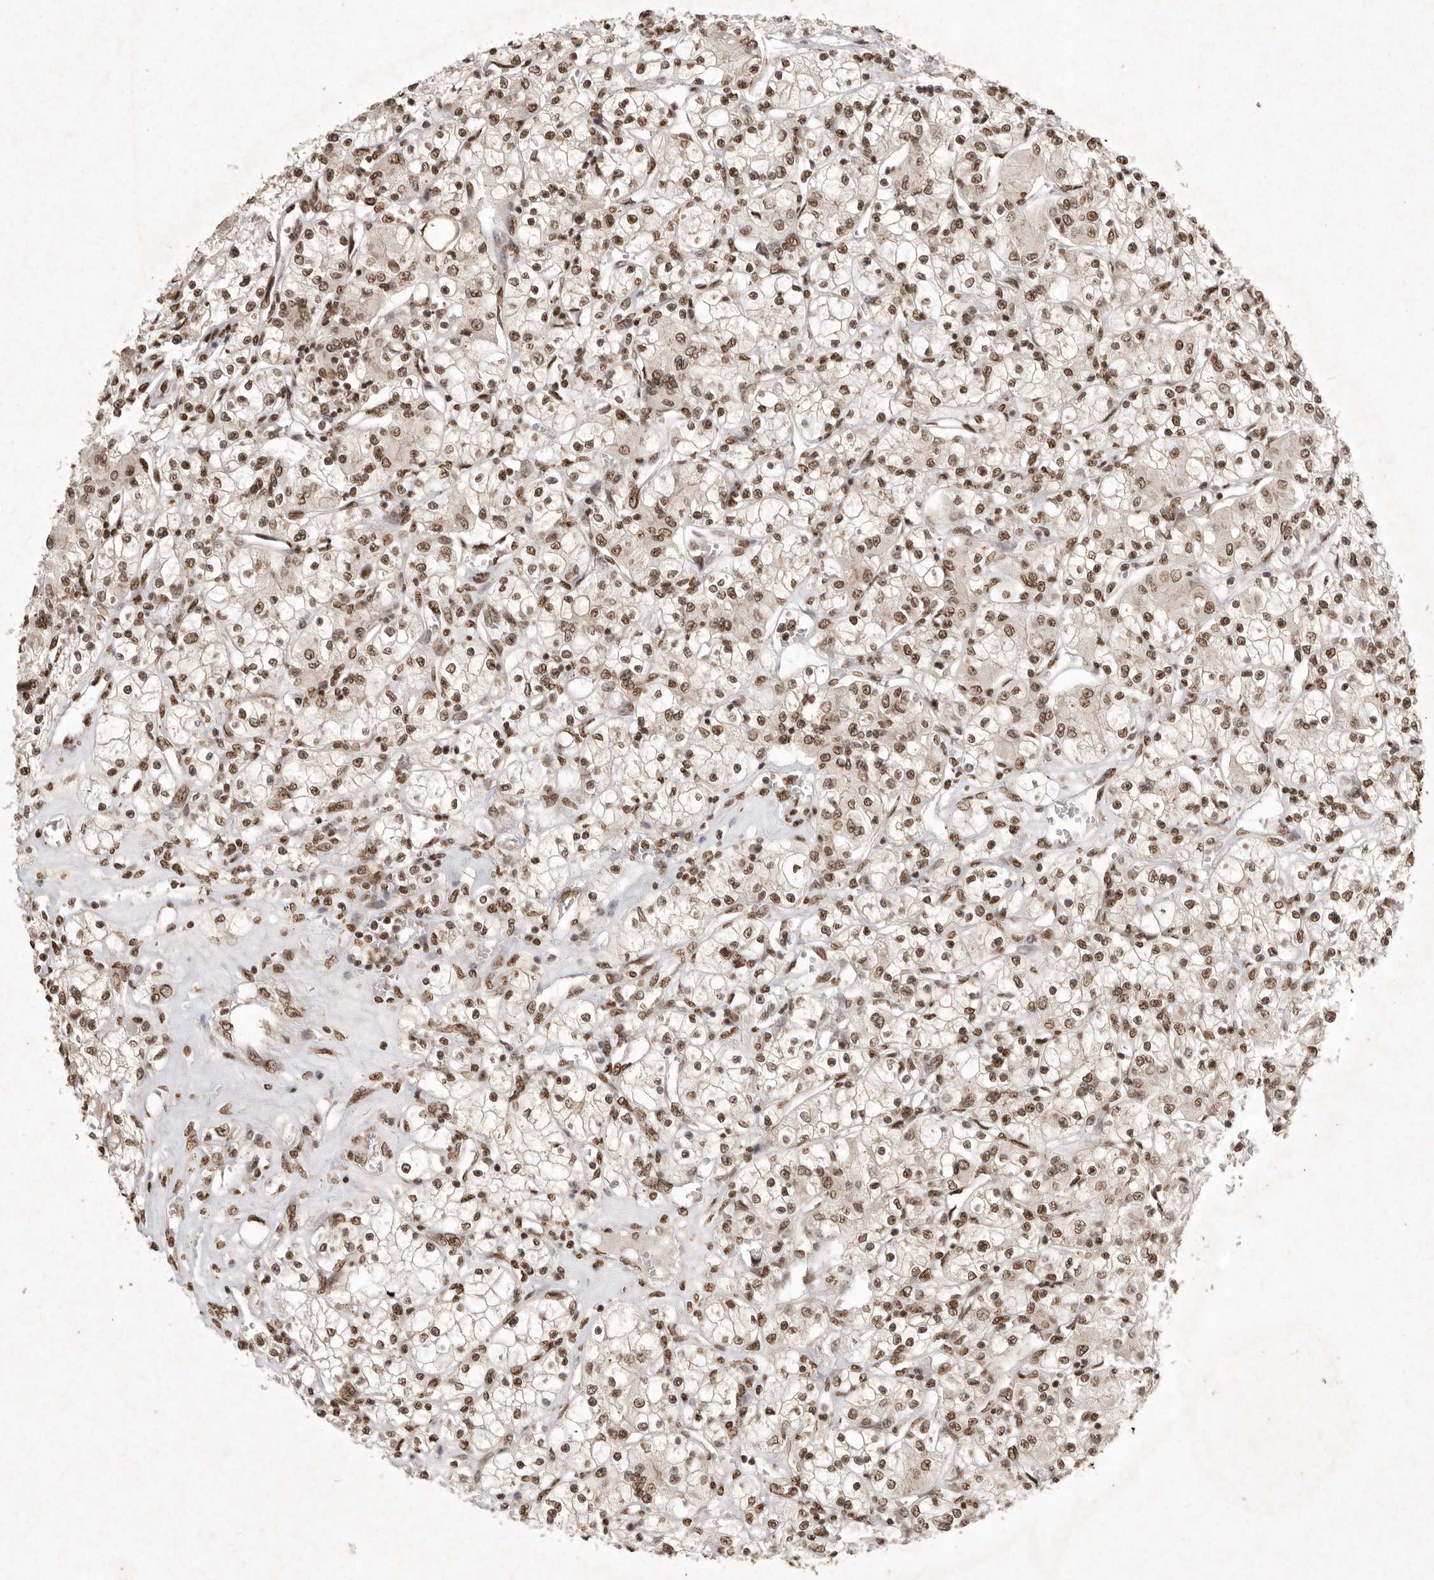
{"staining": {"intensity": "moderate", "quantity": ">75%", "location": "nuclear"}, "tissue": "renal cancer", "cell_type": "Tumor cells", "image_type": "cancer", "snomed": [{"axis": "morphology", "description": "Adenocarcinoma, NOS"}, {"axis": "topography", "description": "Kidney"}], "caption": "IHC photomicrograph of neoplastic tissue: renal cancer (adenocarcinoma) stained using IHC displays medium levels of moderate protein expression localized specifically in the nuclear of tumor cells, appearing as a nuclear brown color.", "gene": "NKX3-2", "patient": {"sex": "female", "age": 59}}